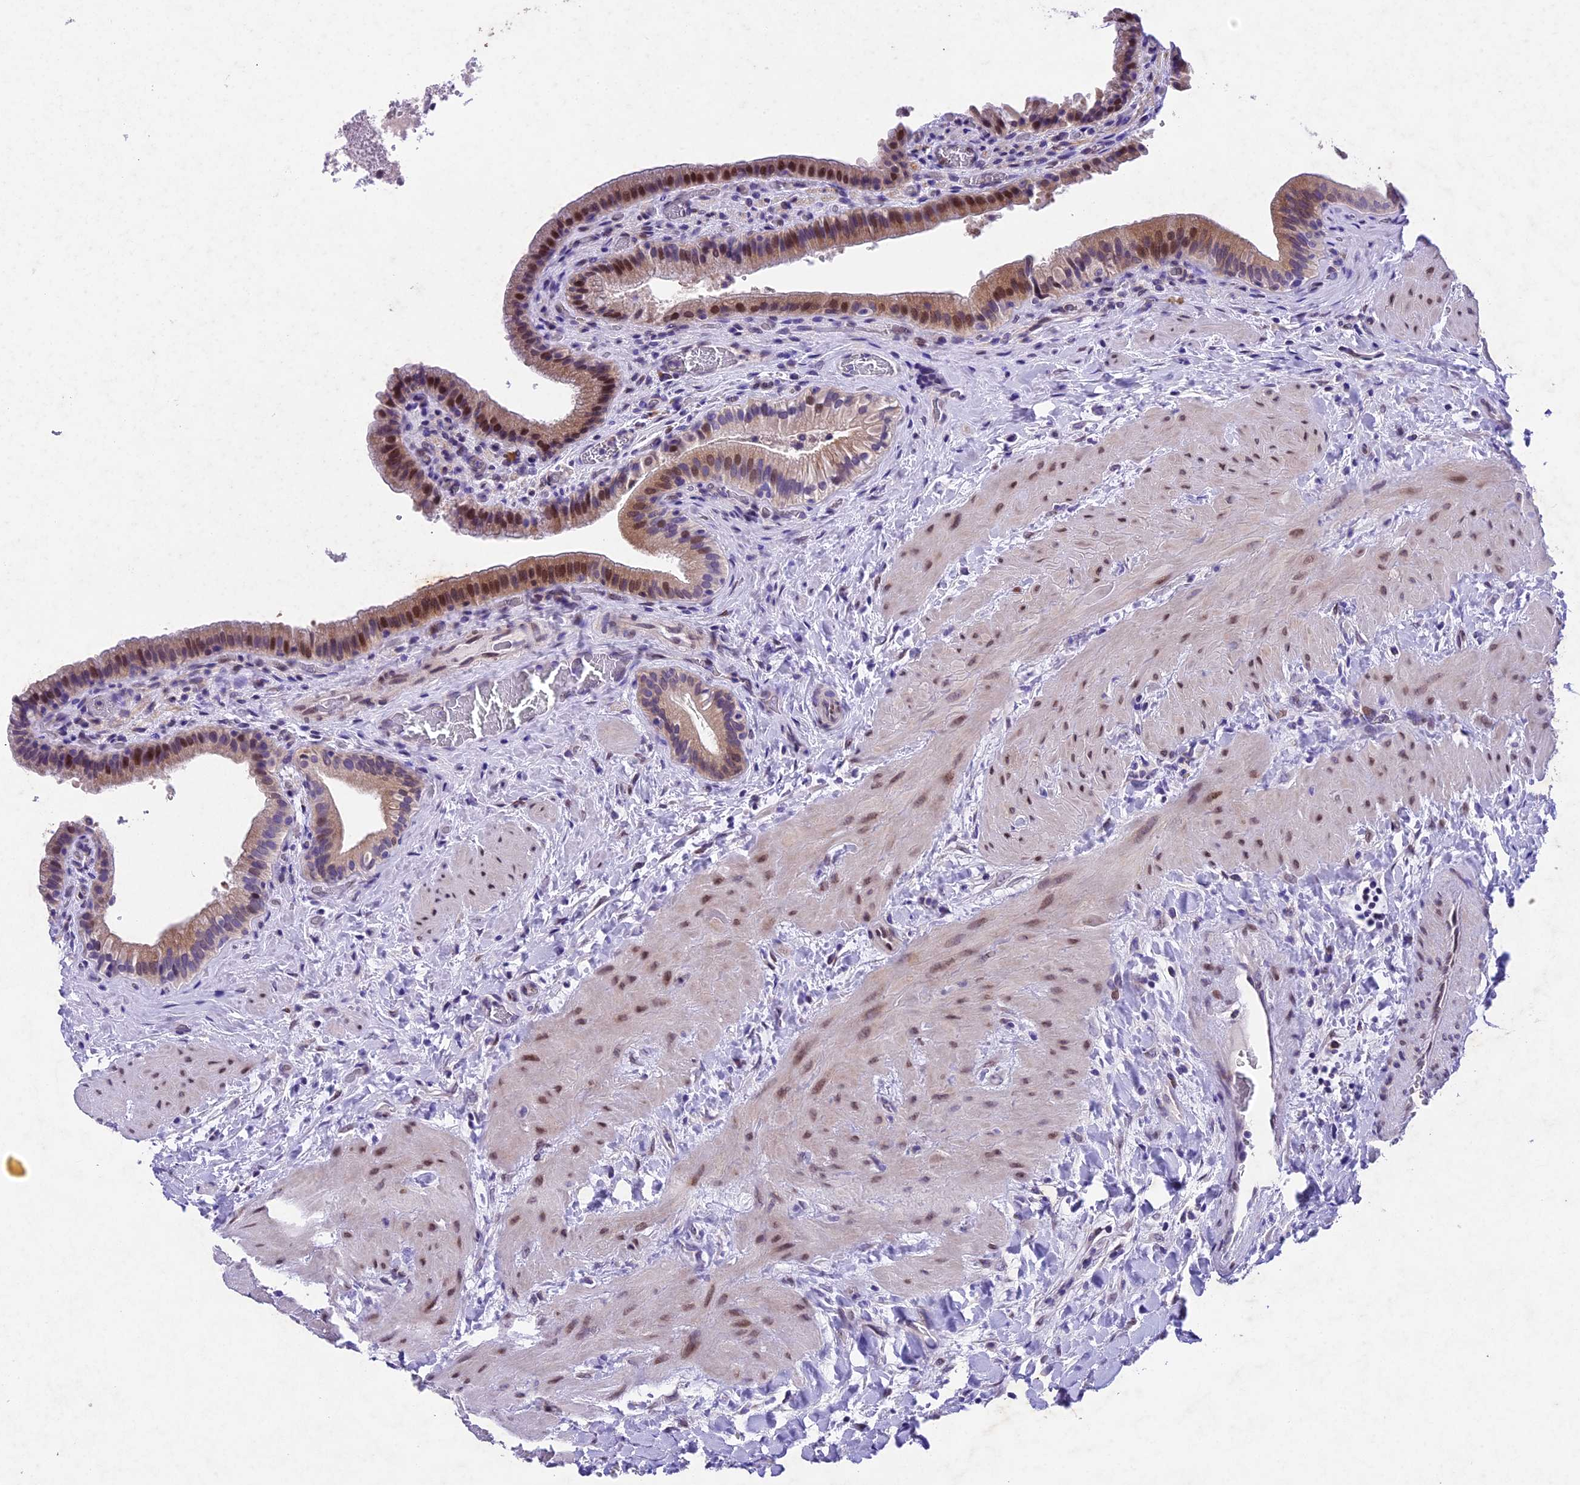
{"staining": {"intensity": "moderate", "quantity": "25%-75%", "location": "cytoplasmic/membranous,nuclear"}, "tissue": "gallbladder", "cell_type": "Glandular cells", "image_type": "normal", "snomed": [{"axis": "morphology", "description": "Normal tissue, NOS"}, {"axis": "topography", "description": "Gallbladder"}], "caption": "DAB immunohistochemical staining of benign human gallbladder reveals moderate cytoplasmic/membranous,nuclear protein expression in approximately 25%-75% of glandular cells.", "gene": "IFT140", "patient": {"sex": "male", "age": 24}}